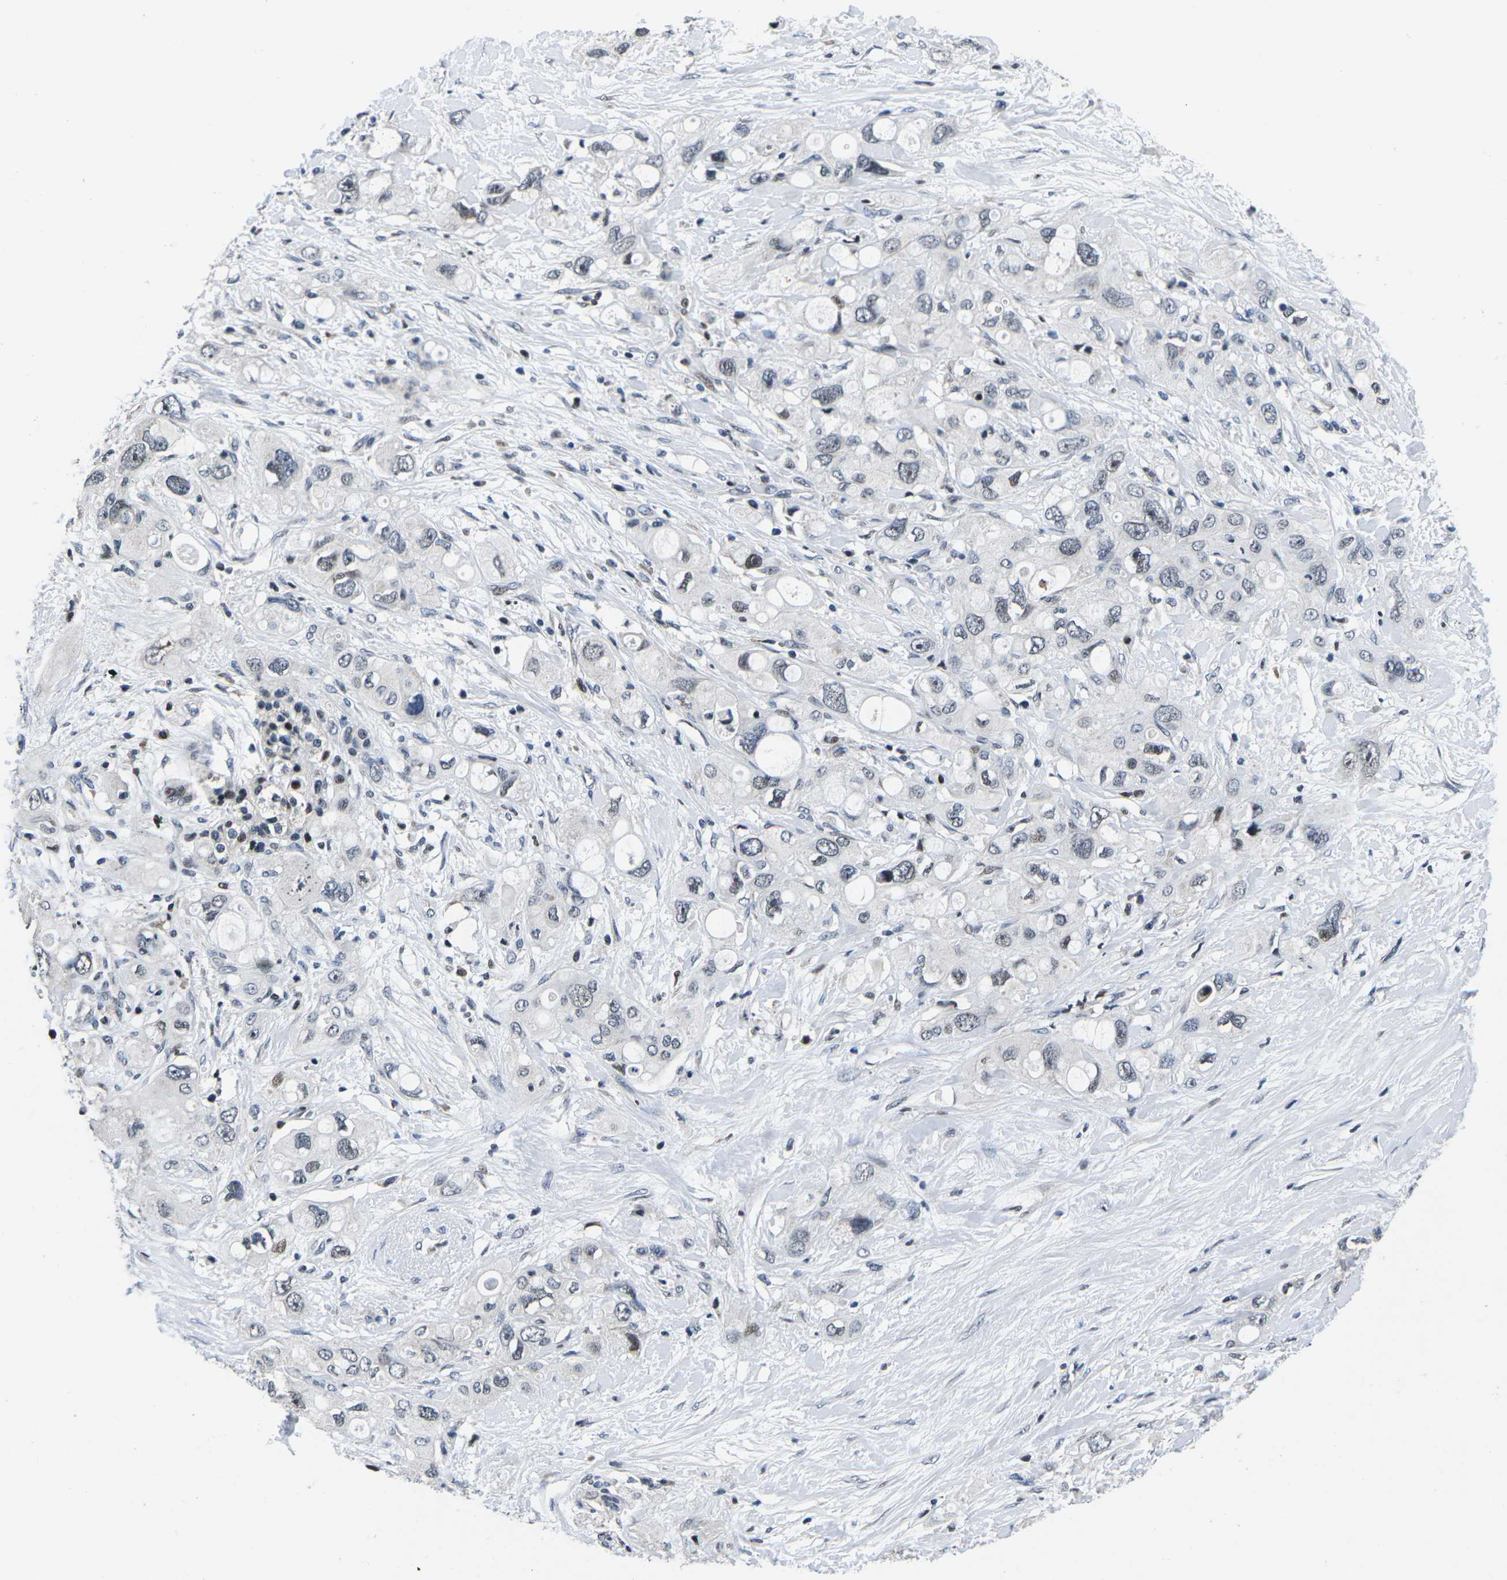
{"staining": {"intensity": "moderate", "quantity": "<25%", "location": "nuclear"}, "tissue": "pancreatic cancer", "cell_type": "Tumor cells", "image_type": "cancer", "snomed": [{"axis": "morphology", "description": "Adenocarcinoma, NOS"}, {"axis": "topography", "description": "Pancreas"}], "caption": "Pancreatic cancer tissue displays moderate nuclear expression in about <25% of tumor cells", "gene": "CDC73", "patient": {"sex": "female", "age": 56}}